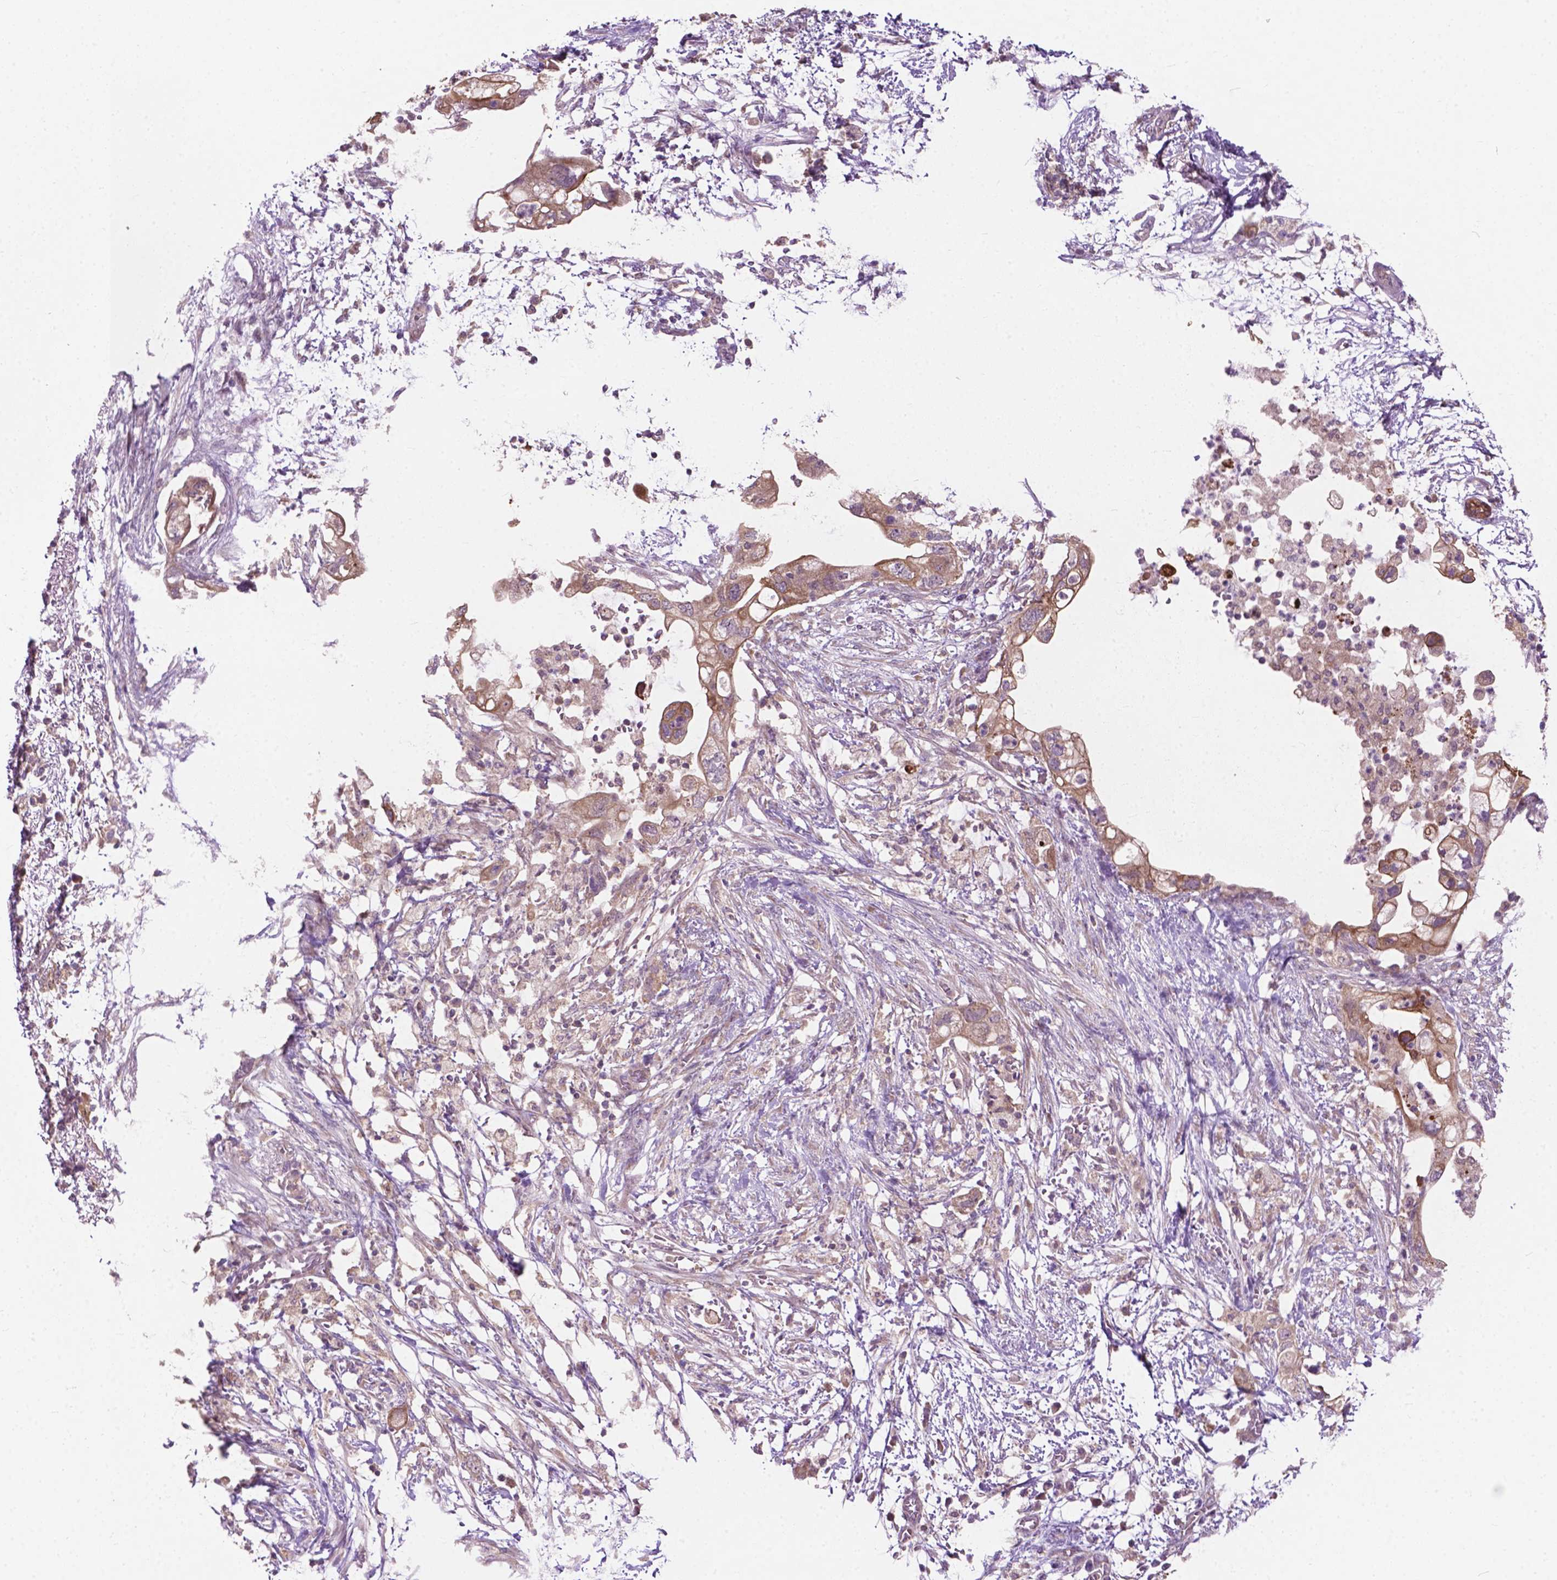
{"staining": {"intensity": "moderate", "quantity": "25%-75%", "location": "cytoplasmic/membranous"}, "tissue": "pancreatic cancer", "cell_type": "Tumor cells", "image_type": "cancer", "snomed": [{"axis": "morphology", "description": "Adenocarcinoma, NOS"}, {"axis": "topography", "description": "Pancreas"}], "caption": "Moderate cytoplasmic/membranous positivity is seen in approximately 25%-75% of tumor cells in pancreatic cancer (adenocarcinoma).", "gene": "MZT1", "patient": {"sex": "female", "age": 72}}